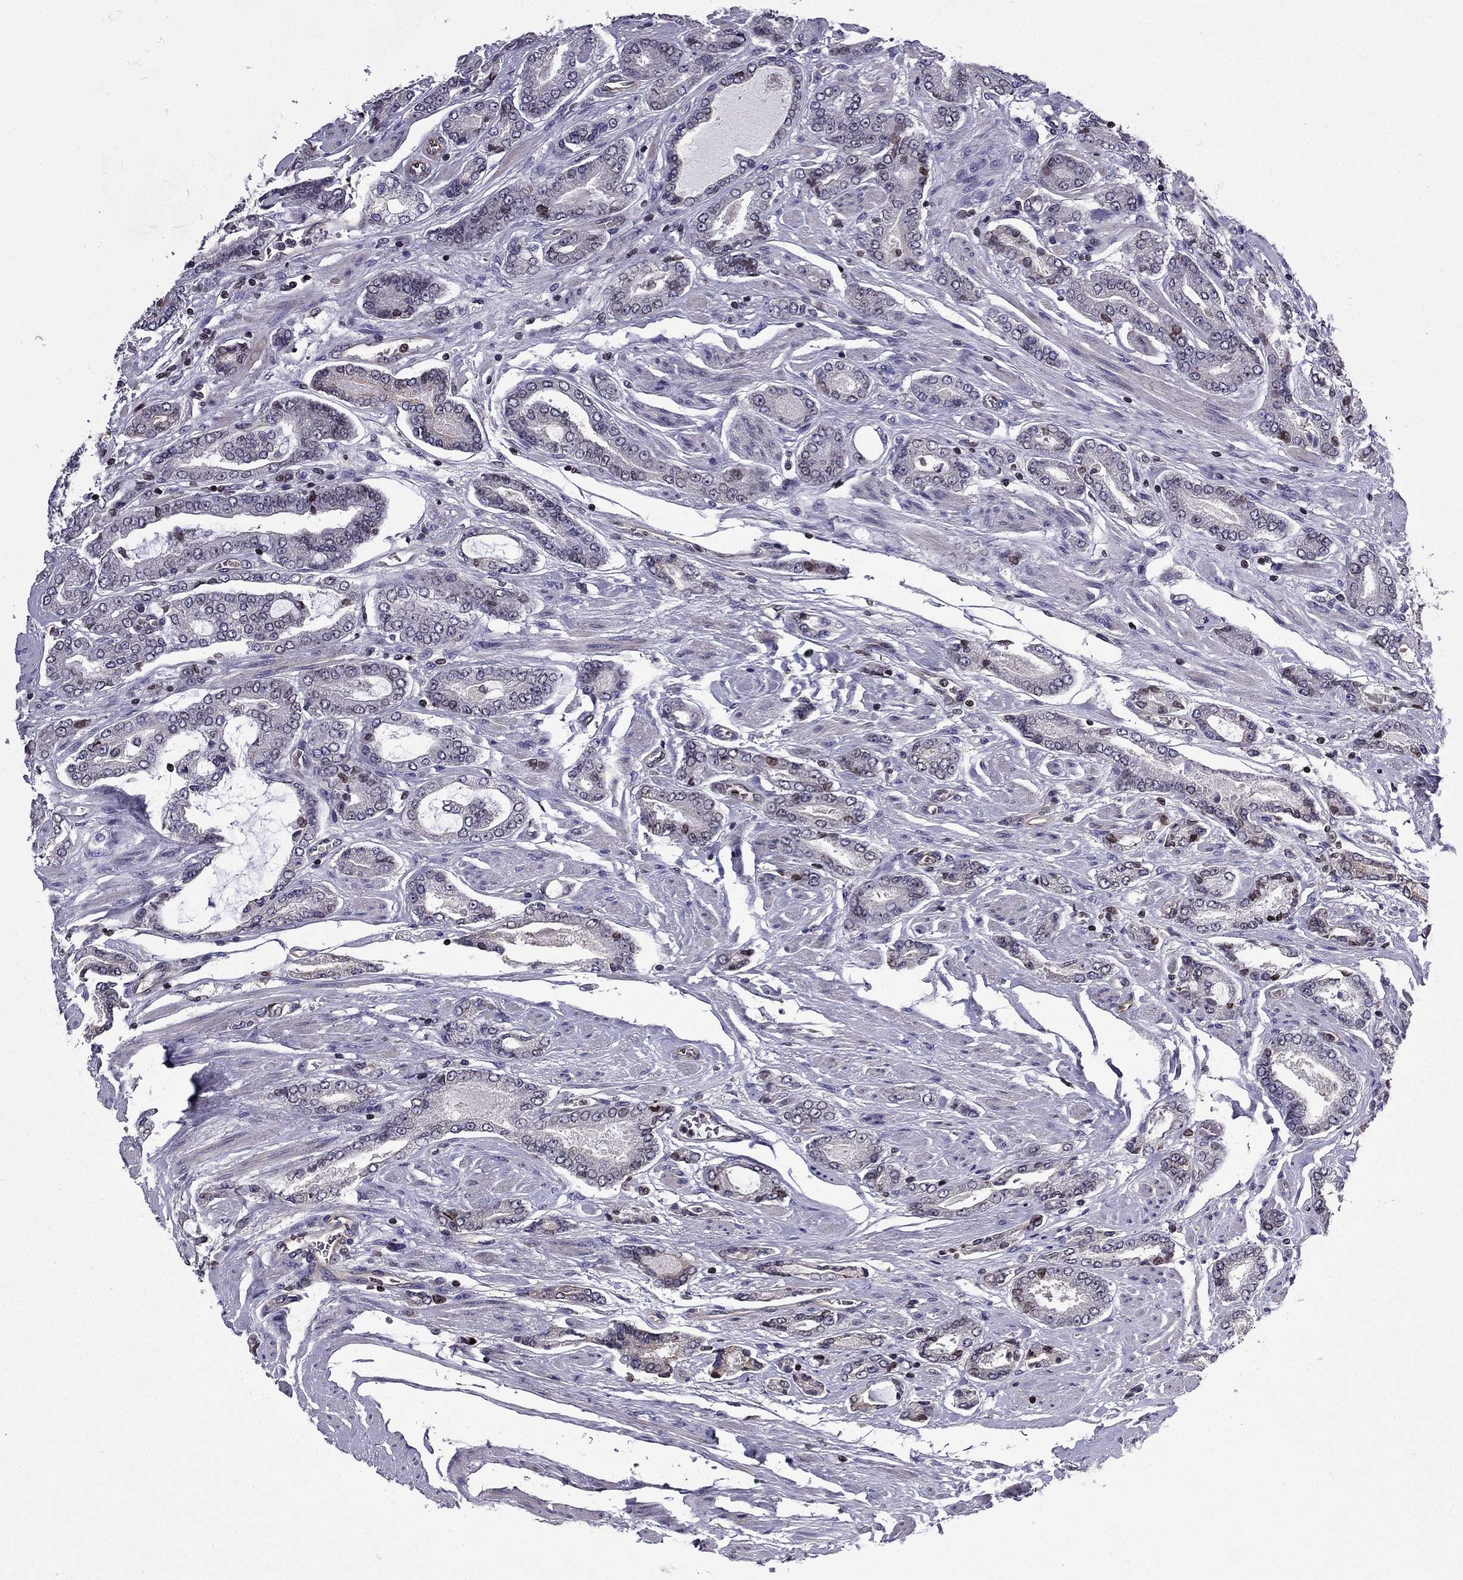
{"staining": {"intensity": "negative", "quantity": "none", "location": "none"}, "tissue": "prostate cancer", "cell_type": "Tumor cells", "image_type": "cancer", "snomed": [{"axis": "morphology", "description": "Adenocarcinoma, NOS"}, {"axis": "topography", "description": "Prostate"}], "caption": "Tumor cells are negative for brown protein staining in prostate adenocarcinoma.", "gene": "CDC42BPA", "patient": {"sex": "male", "age": 64}}